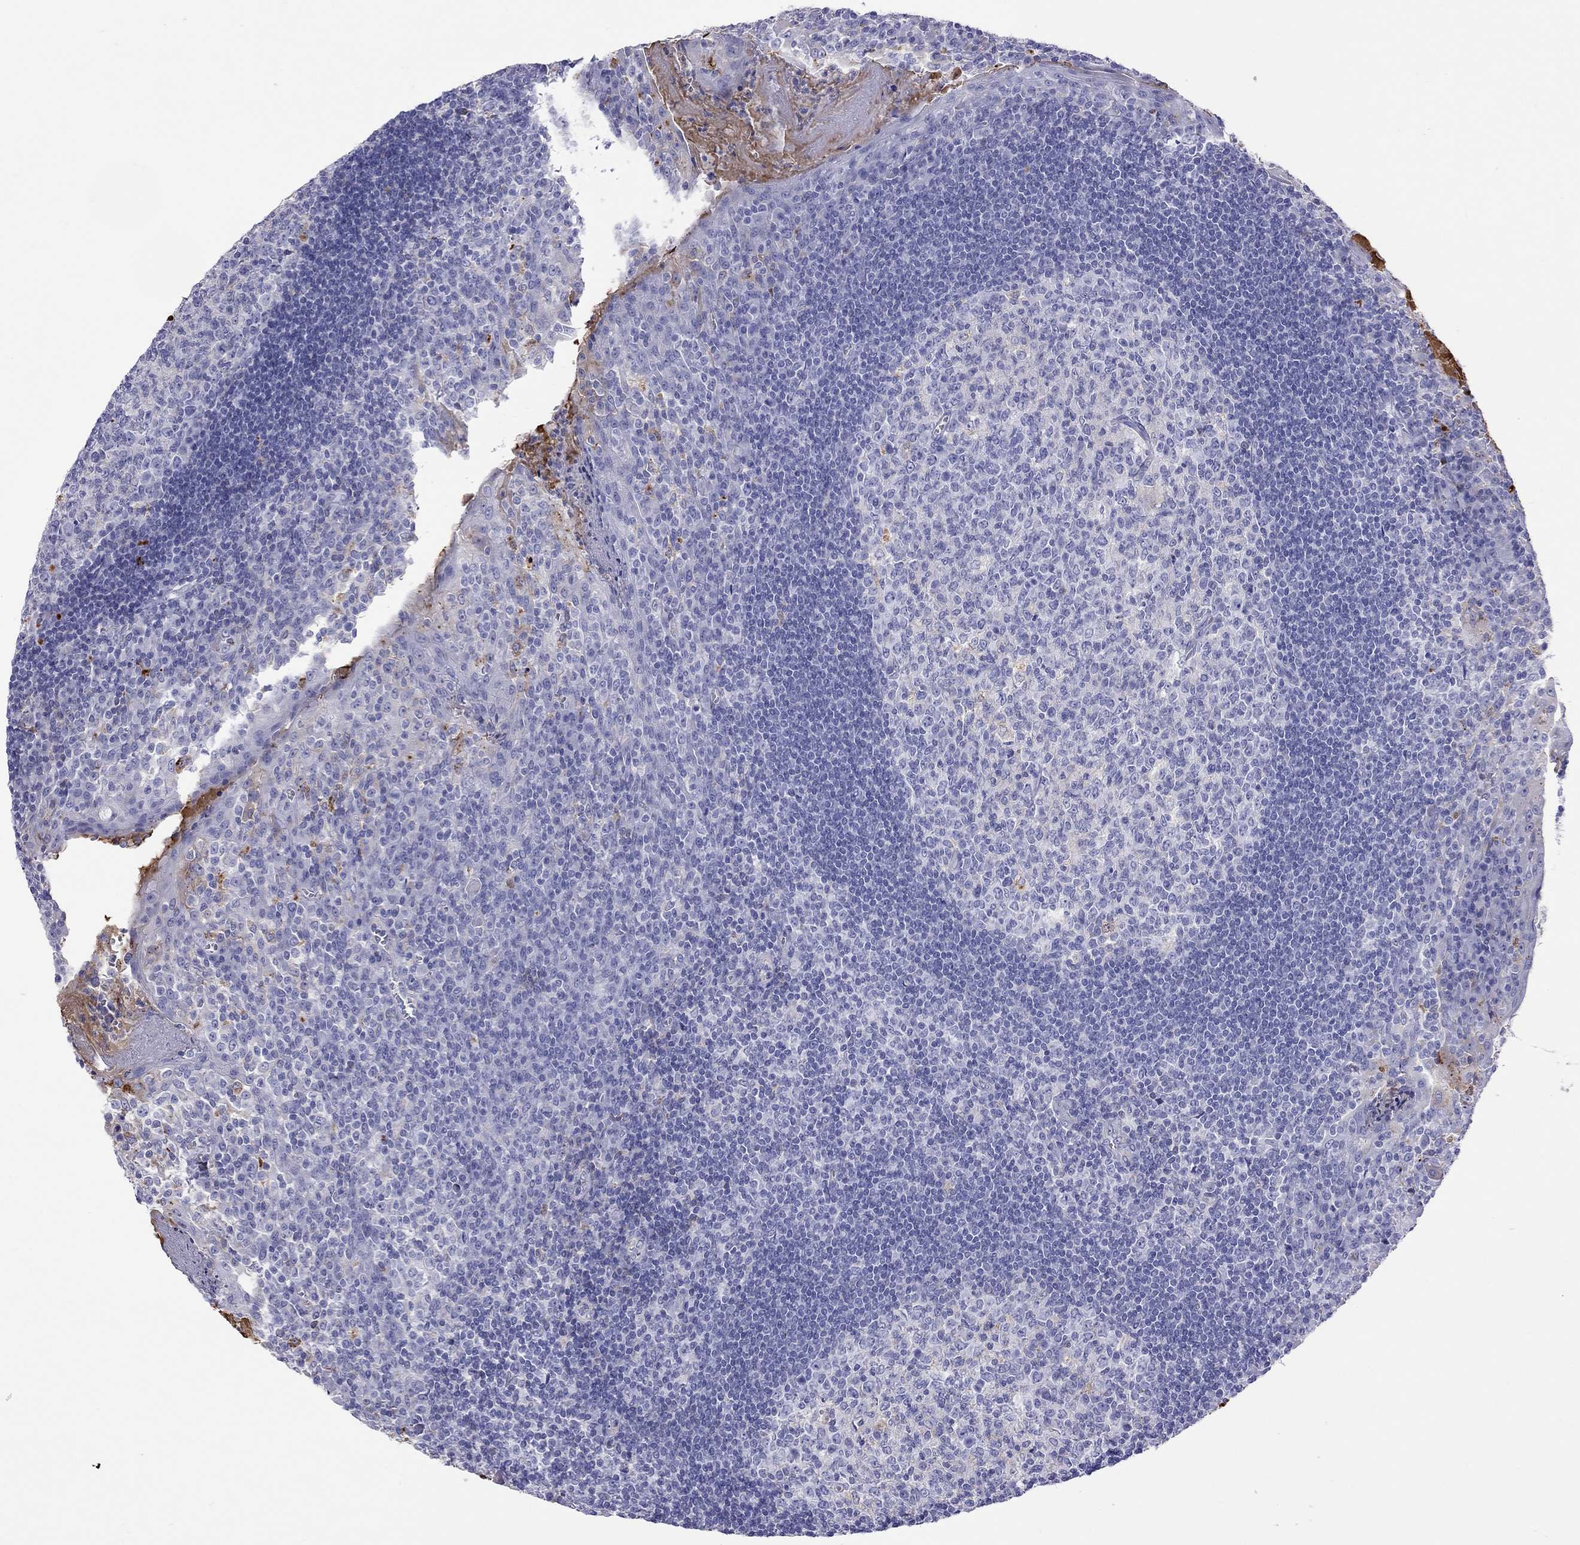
{"staining": {"intensity": "negative", "quantity": "none", "location": "none"}, "tissue": "tonsil", "cell_type": "Germinal center cells", "image_type": "normal", "snomed": [{"axis": "morphology", "description": "Normal tissue, NOS"}, {"axis": "topography", "description": "Tonsil"}], "caption": "Immunohistochemistry of normal tonsil exhibits no positivity in germinal center cells.", "gene": "SERPINA3", "patient": {"sex": "female", "age": 12}}